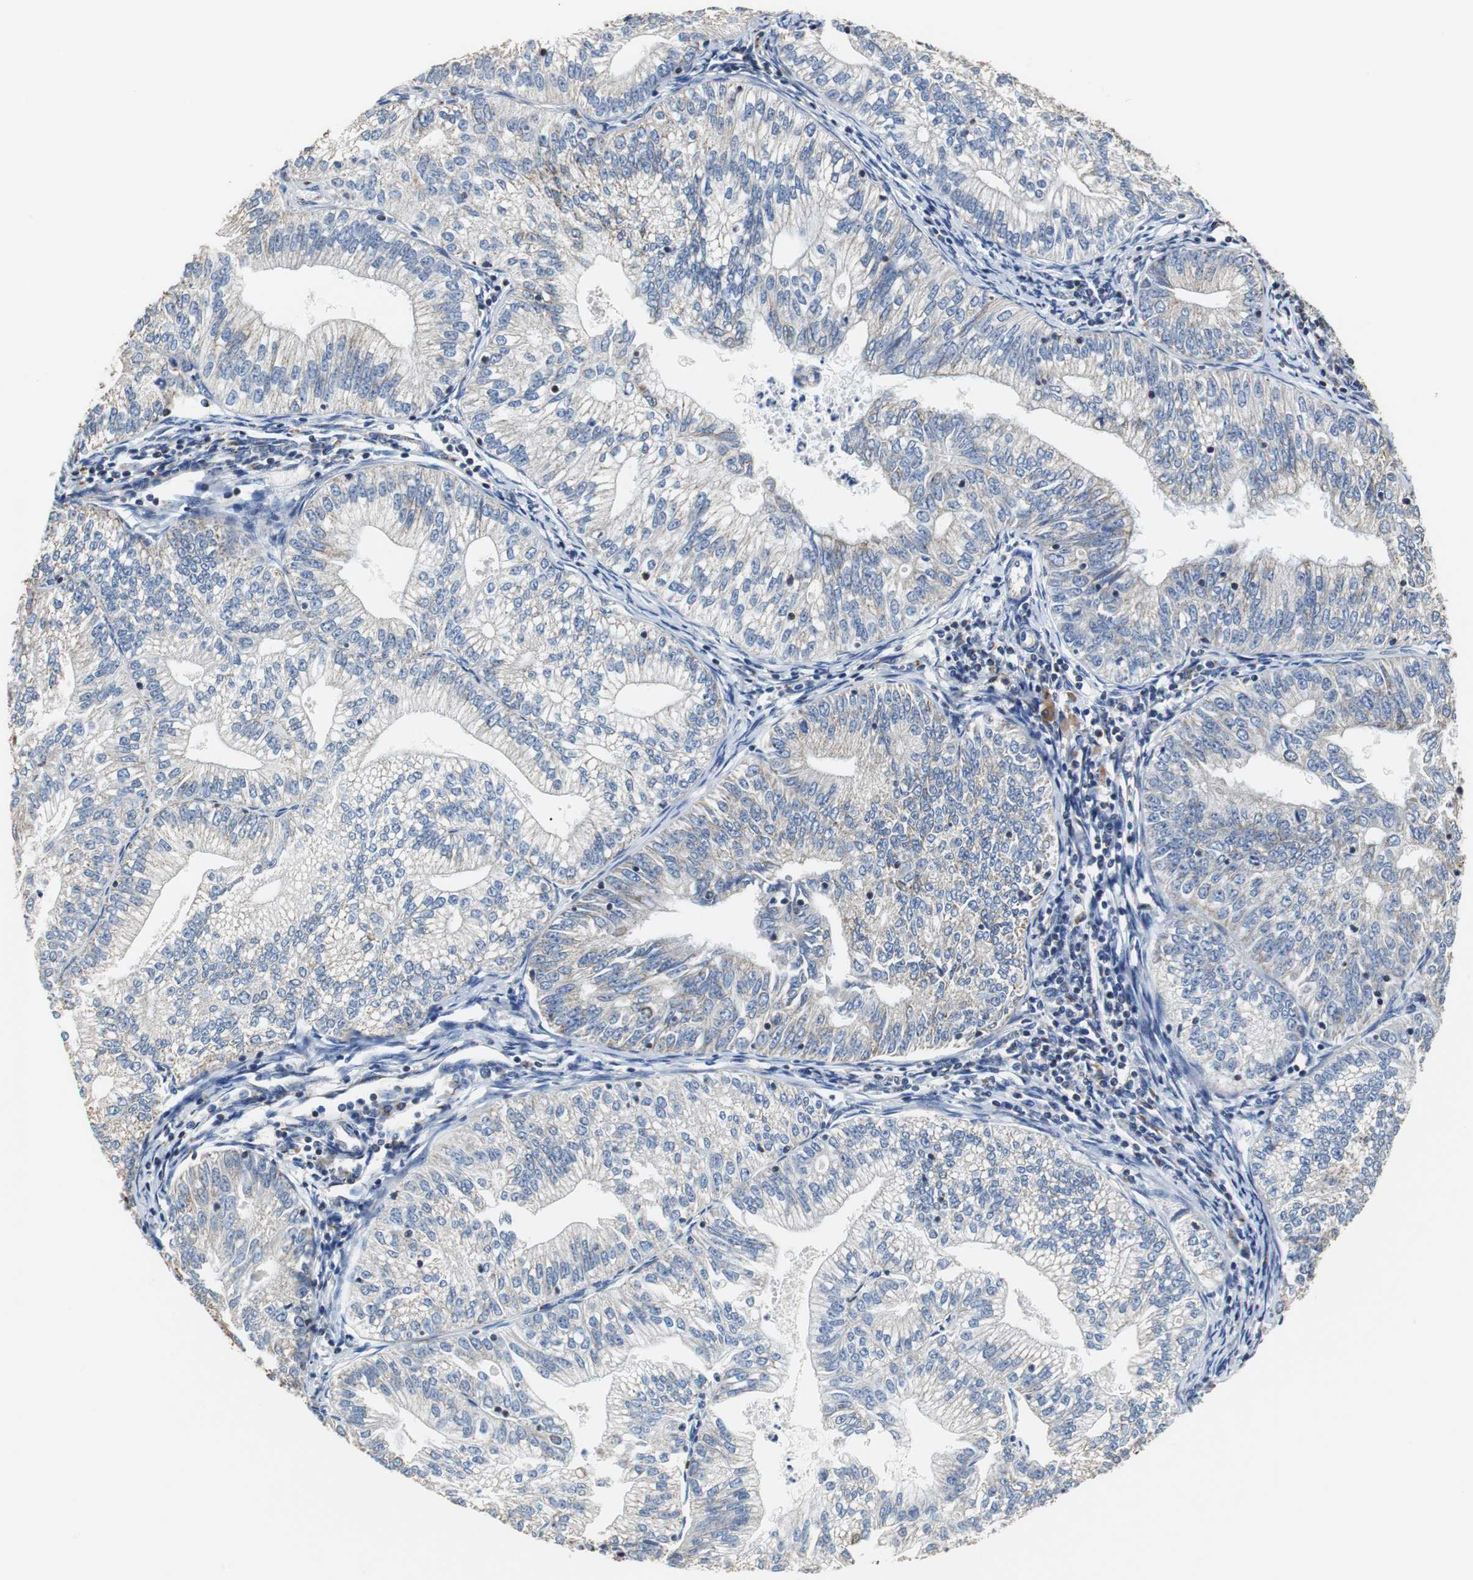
{"staining": {"intensity": "negative", "quantity": "none", "location": "none"}, "tissue": "endometrial cancer", "cell_type": "Tumor cells", "image_type": "cancer", "snomed": [{"axis": "morphology", "description": "Adenocarcinoma, NOS"}, {"axis": "topography", "description": "Endometrium"}], "caption": "Histopathology image shows no protein staining in tumor cells of endometrial adenocarcinoma tissue.", "gene": "PCK1", "patient": {"sex": "female", "age": 69}}